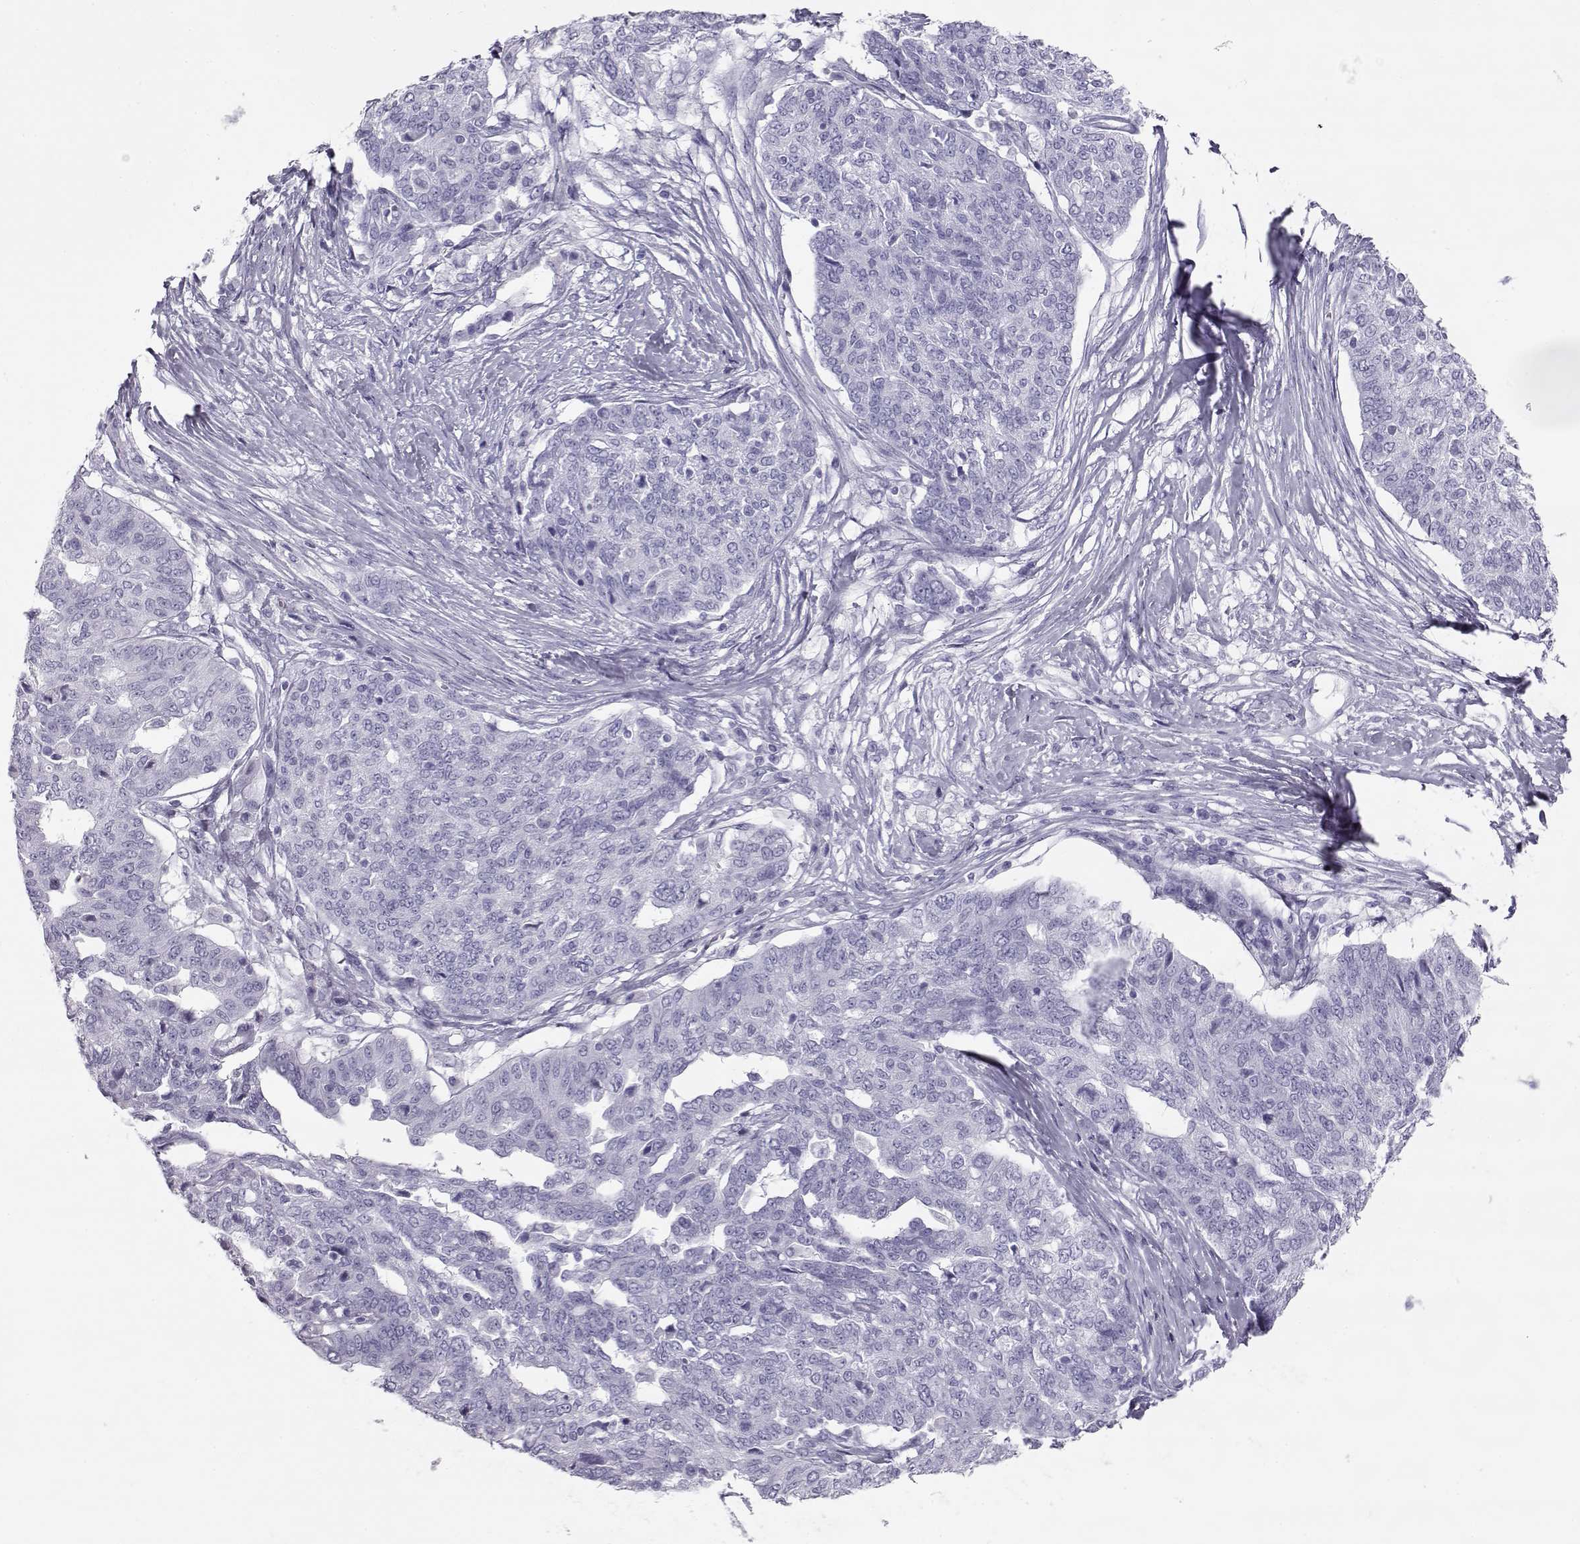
{"staining": {"intensity": "negative", "quantity": "none", "location": "none"}, "tissue": "ovarian cancer", "cell_type": "Tumor cells", "image_type": "cancer", "snomed": [{"axis": "morphology", "description": "Cystadenocarcinoma, serous, NOS"}, {"axis": "topography", "description": "Ovary"}], "caption": "Immunohistochemical staining of human ovarian cancer (serous cystadenocarcinoma) exhibits no significant expression in tumor cells.", "gene": "RD3", "patient": {"sex": "female", "age": 67}}